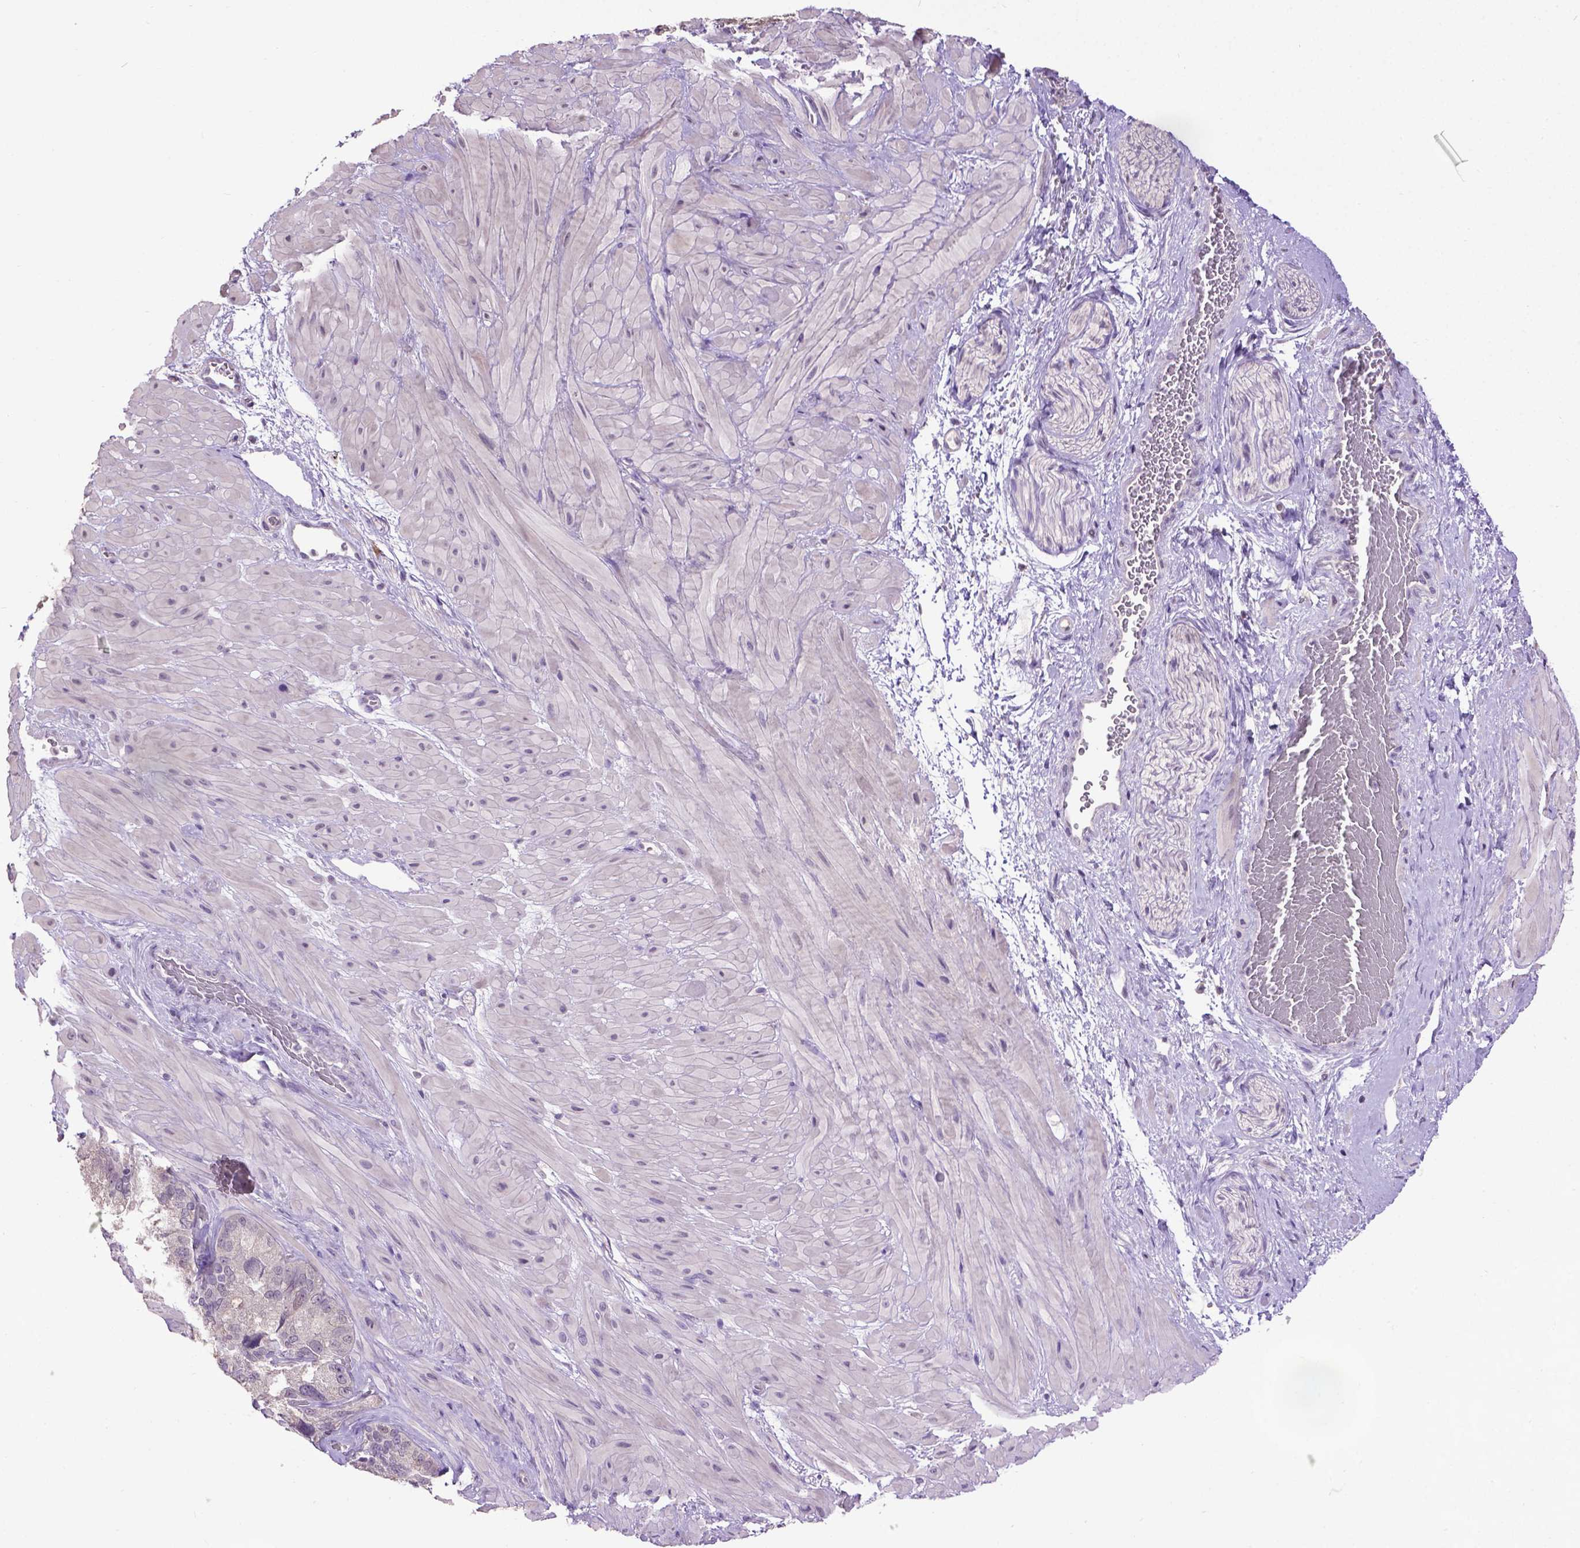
{"staining": {"intensity": "negative", "quantity": "none", "location": "none"}, "tissue": "seminal vesicle", "cell_type": "Glandular cells", "image_type": "normal", "snomed": [{"axis": "morphology", "description": "Normal tissue, NOS"}, {"axis": "topography", "description": "Seminal veicle"}], "caption": "This is an IHC image of normal seminal vesicle. There is no positivity in glandular cells.", "gene": "CPM", "patient": {"sex": "male", "age": 60}}